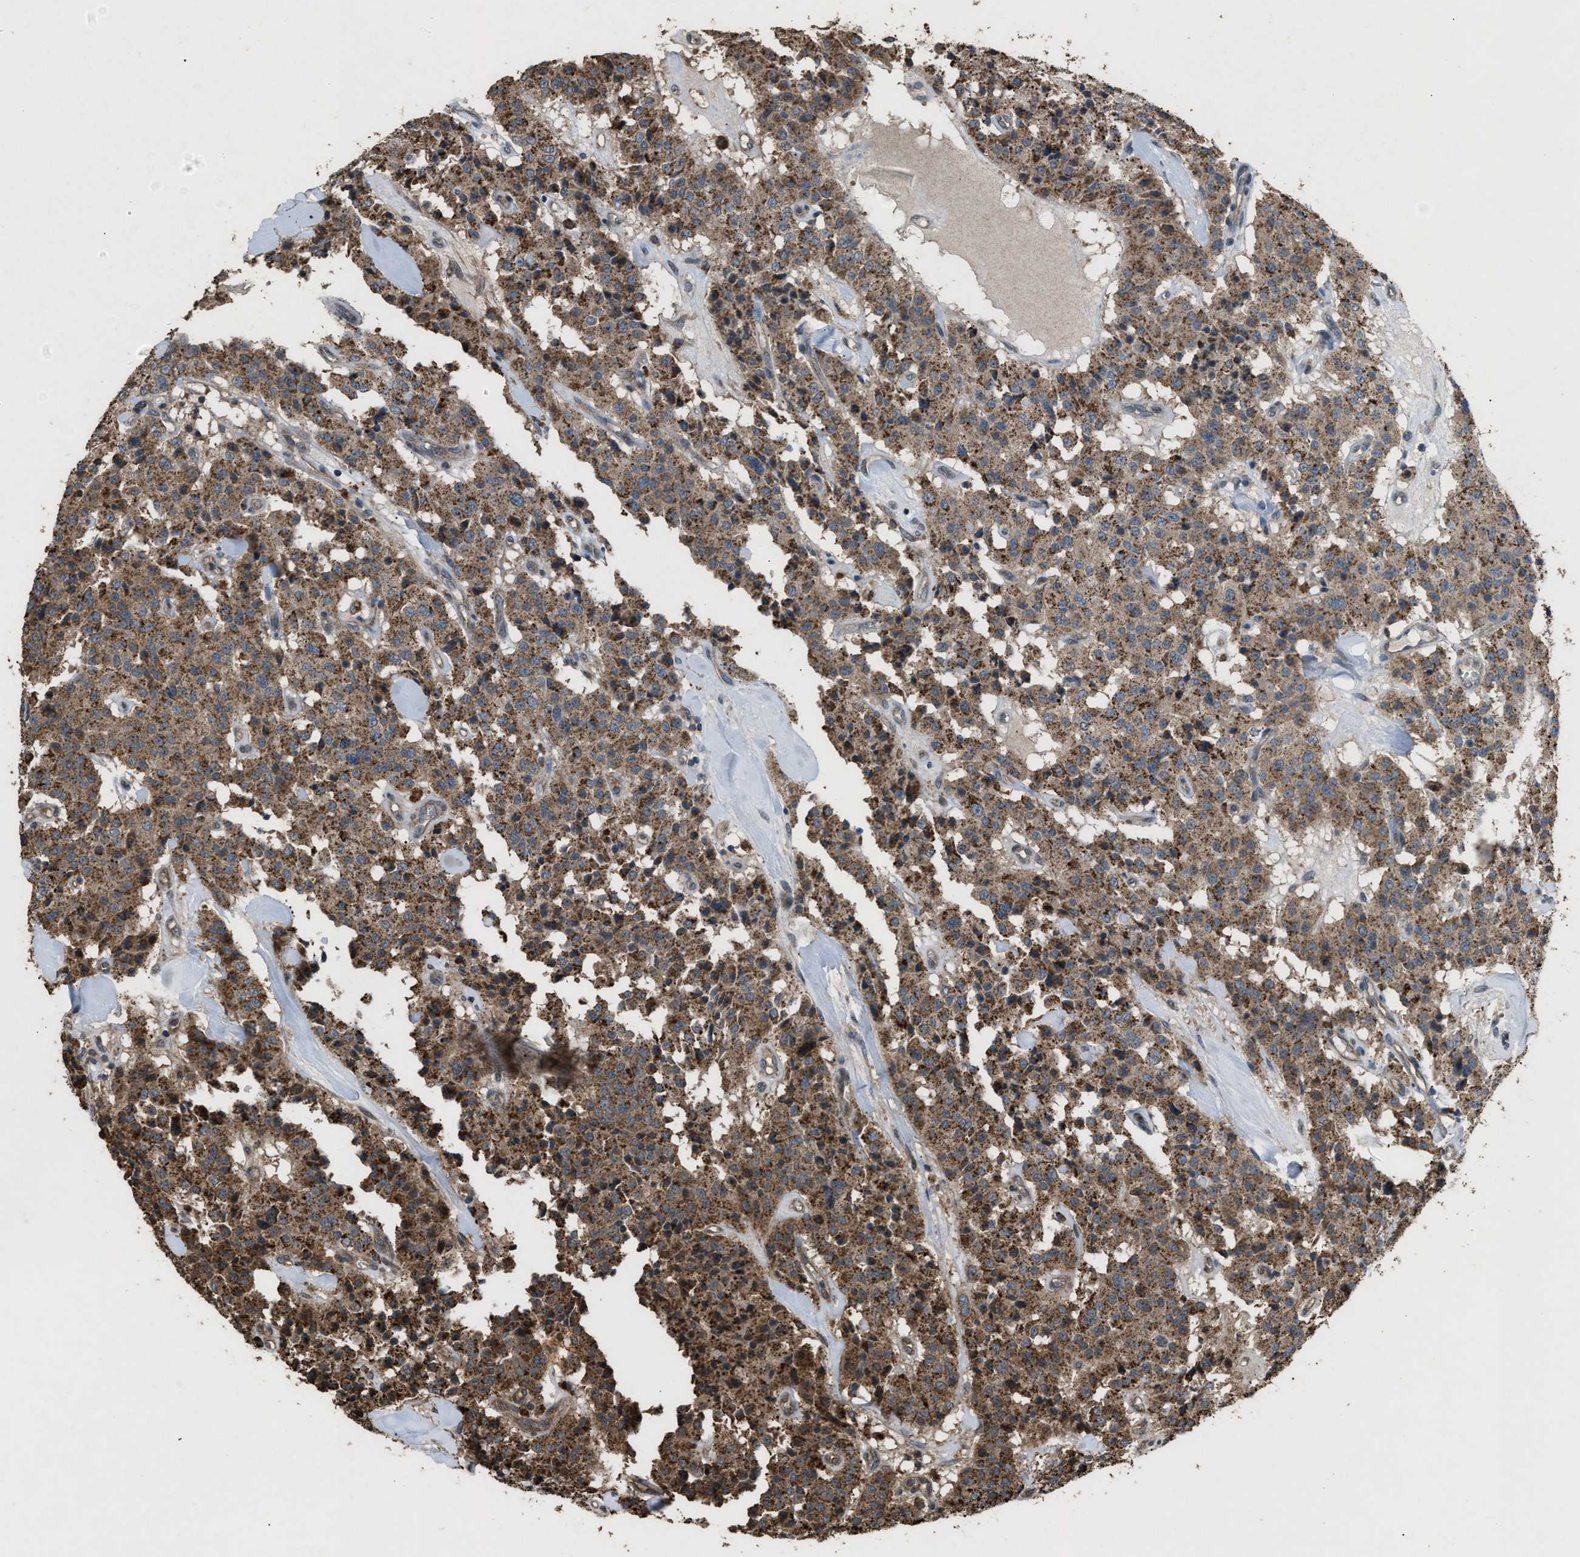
{"staining": {"intensity": "moderate", "quantity": ">75%", "location": "cytoplasmic/membranous"}, "tissue": "carcinoid", "cell_type": "Tumor cells", "image_type": "cancer", "snomed": [{"axis": "morphology", "description": "Carcinoid, malignant, NOS"}, {"axis": "topography", "description": "Lung"}], "caption": "Immunohistochemistry (IHC) image of carcinoid stained for a protein (brown), which exhibits medium levels of moderate cytoplasmic/membranous staining in about >75% of tumor cells.", "gene": "PSMD1", "patient": {"sex": "male", "age": 30}}